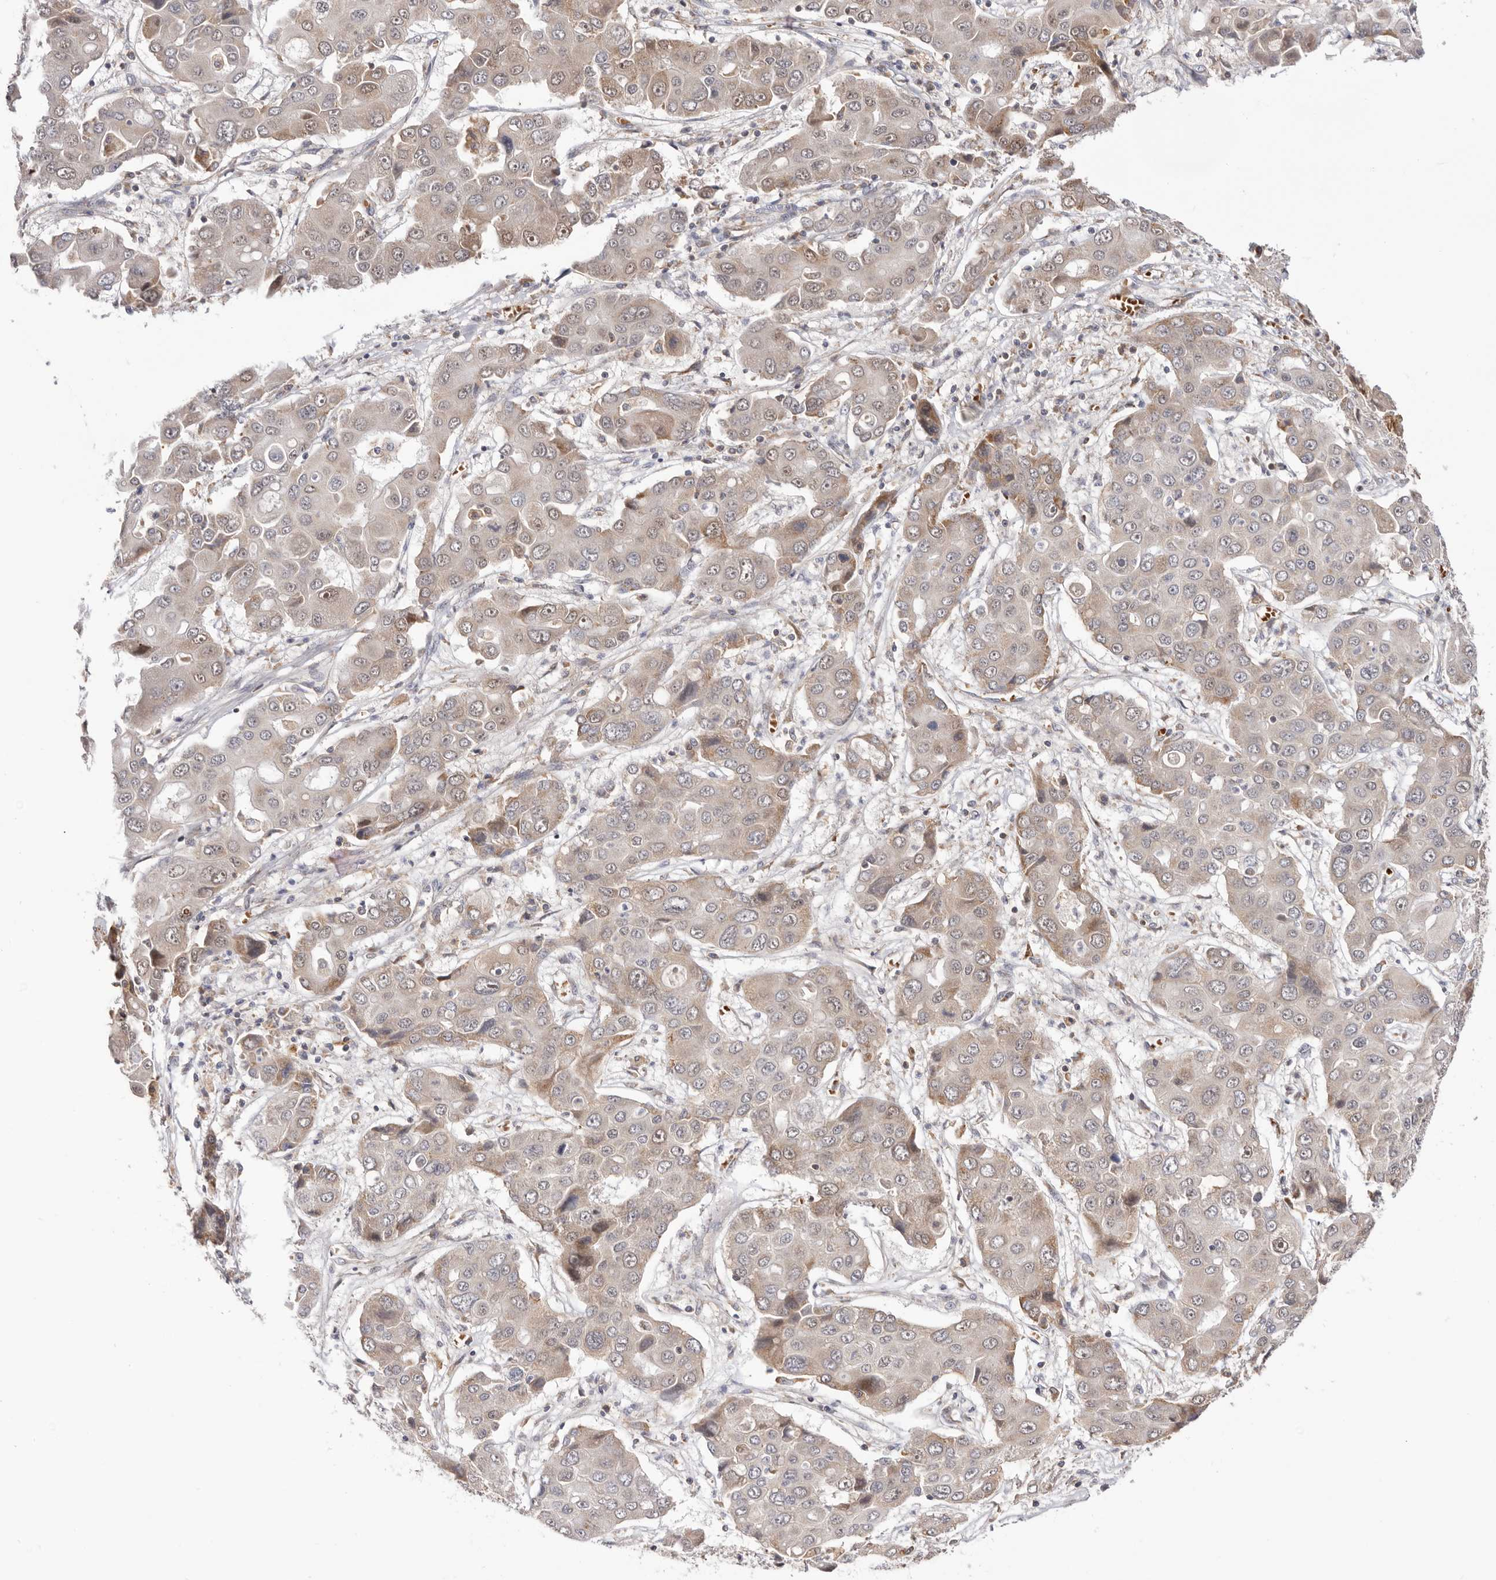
{"staining": {"intensity": "weak", "quantity": ">75%", "location": "cytoplasmic/membranous,nuclear"}, "tissue": "liver cancer", "cell_type": "Tumor cells", "image_type": "cancer", "snomed": [{"axis": "morphology", "description": "Cholangiocarcinoma"}, {"axis": "topography", "description": "Liver"}], "caption": "Immunohistochemistry (IHC) (DAB (3,3'-diaminobenzidine)) staining of liver cancer reveals weak cytoplasmic/membranous and nuclear protein staining in about >75% of tumor cells.", "gene": "RNF213", "patient": {"sex": "male", "age": 67}}